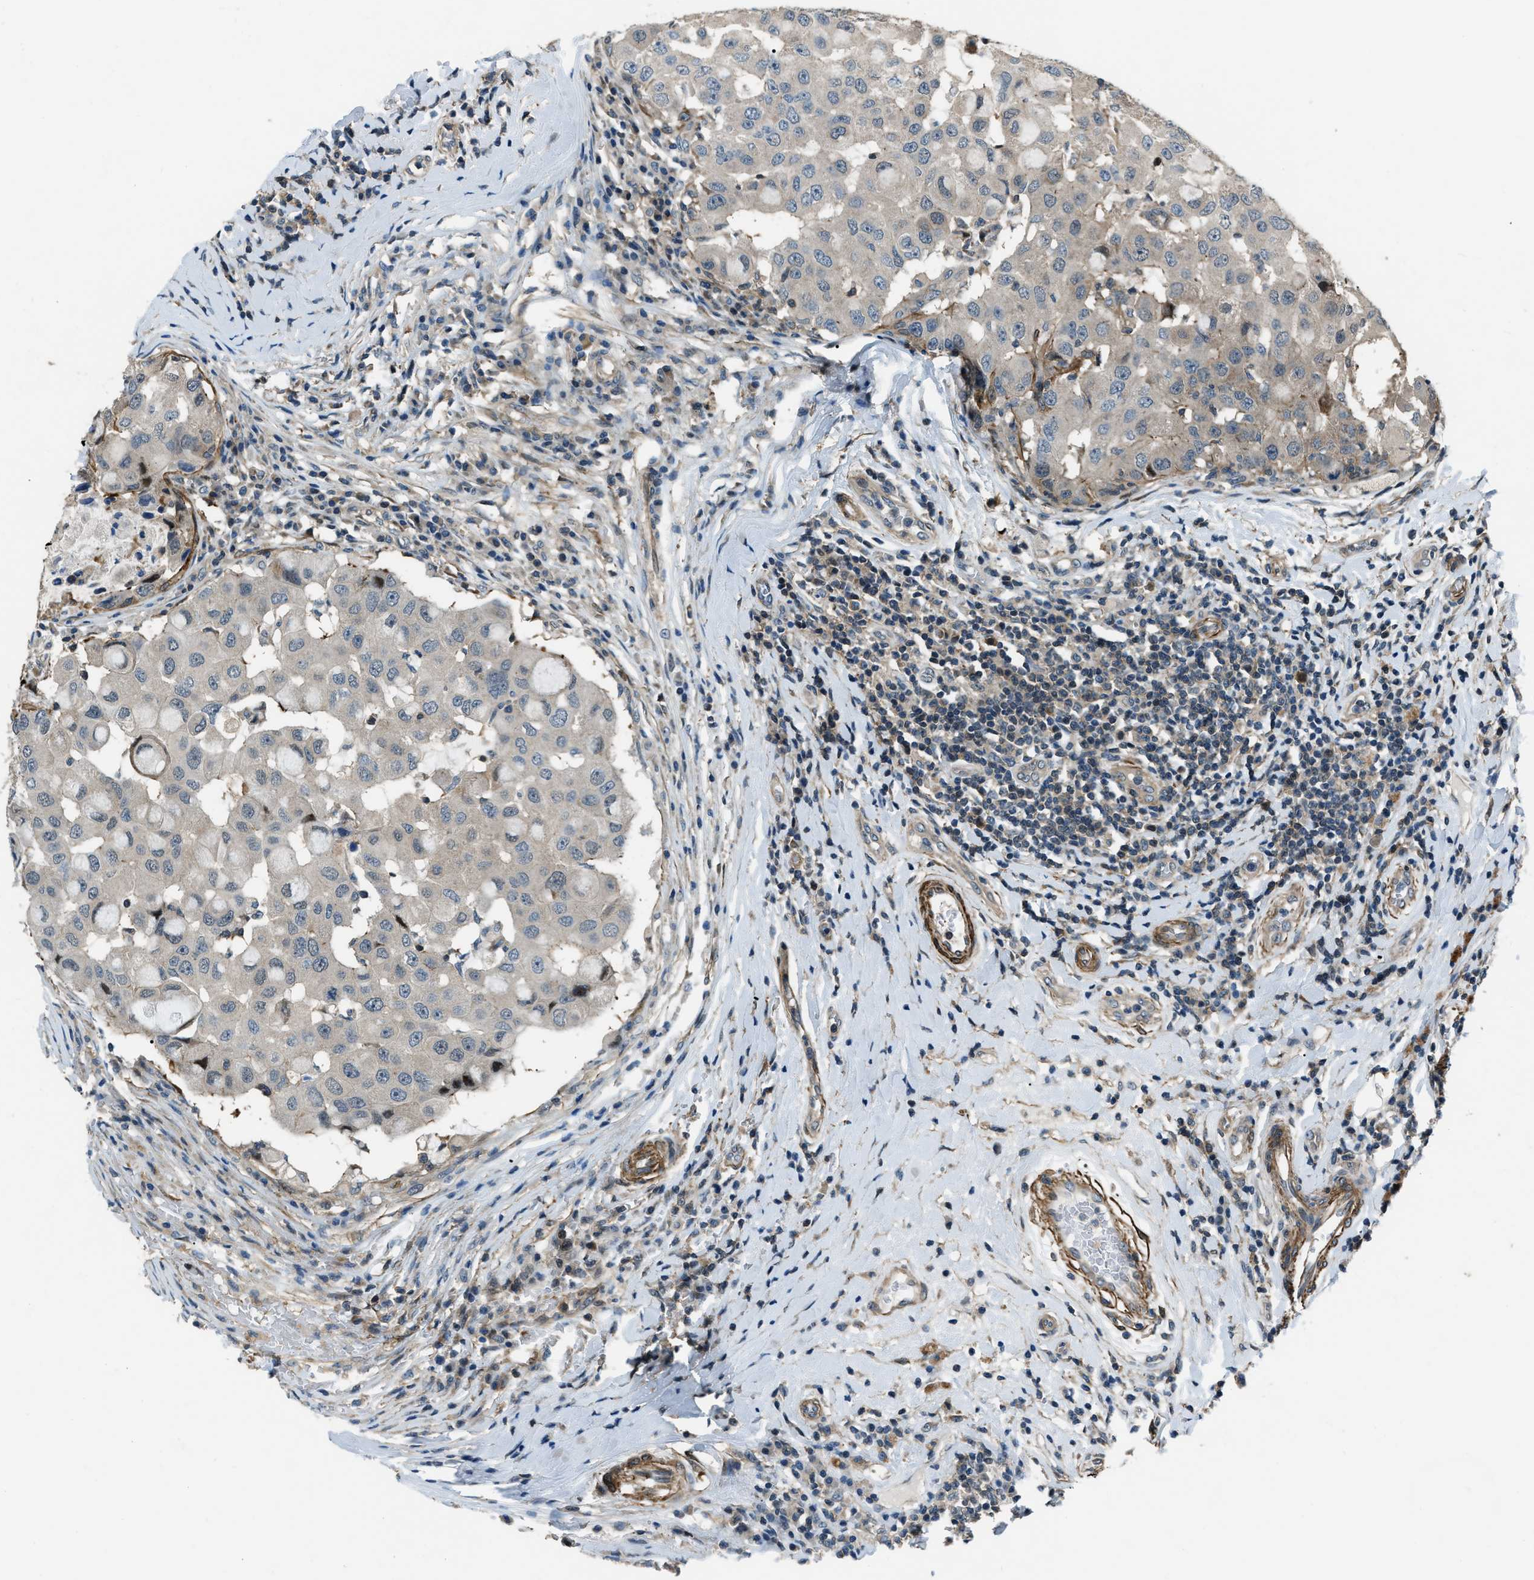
{"staining": {"intensity": "negative", "quantity": "none", "location": "none"}, "tissue": "breast cancer", "cell_type": "Tumor cells", "image_type": "cancer", "snomed": [{"axis": "morphology", "description": "Duct carcinoma"}, {"axis": "topography", "description": "Breast"}], "caption": "Breast cancer was stained to show a protein in brown. There is no significant positivity in tumor cells.", "gene": "NUDCD3", "patient": {"sex": "female", "age": 27}}